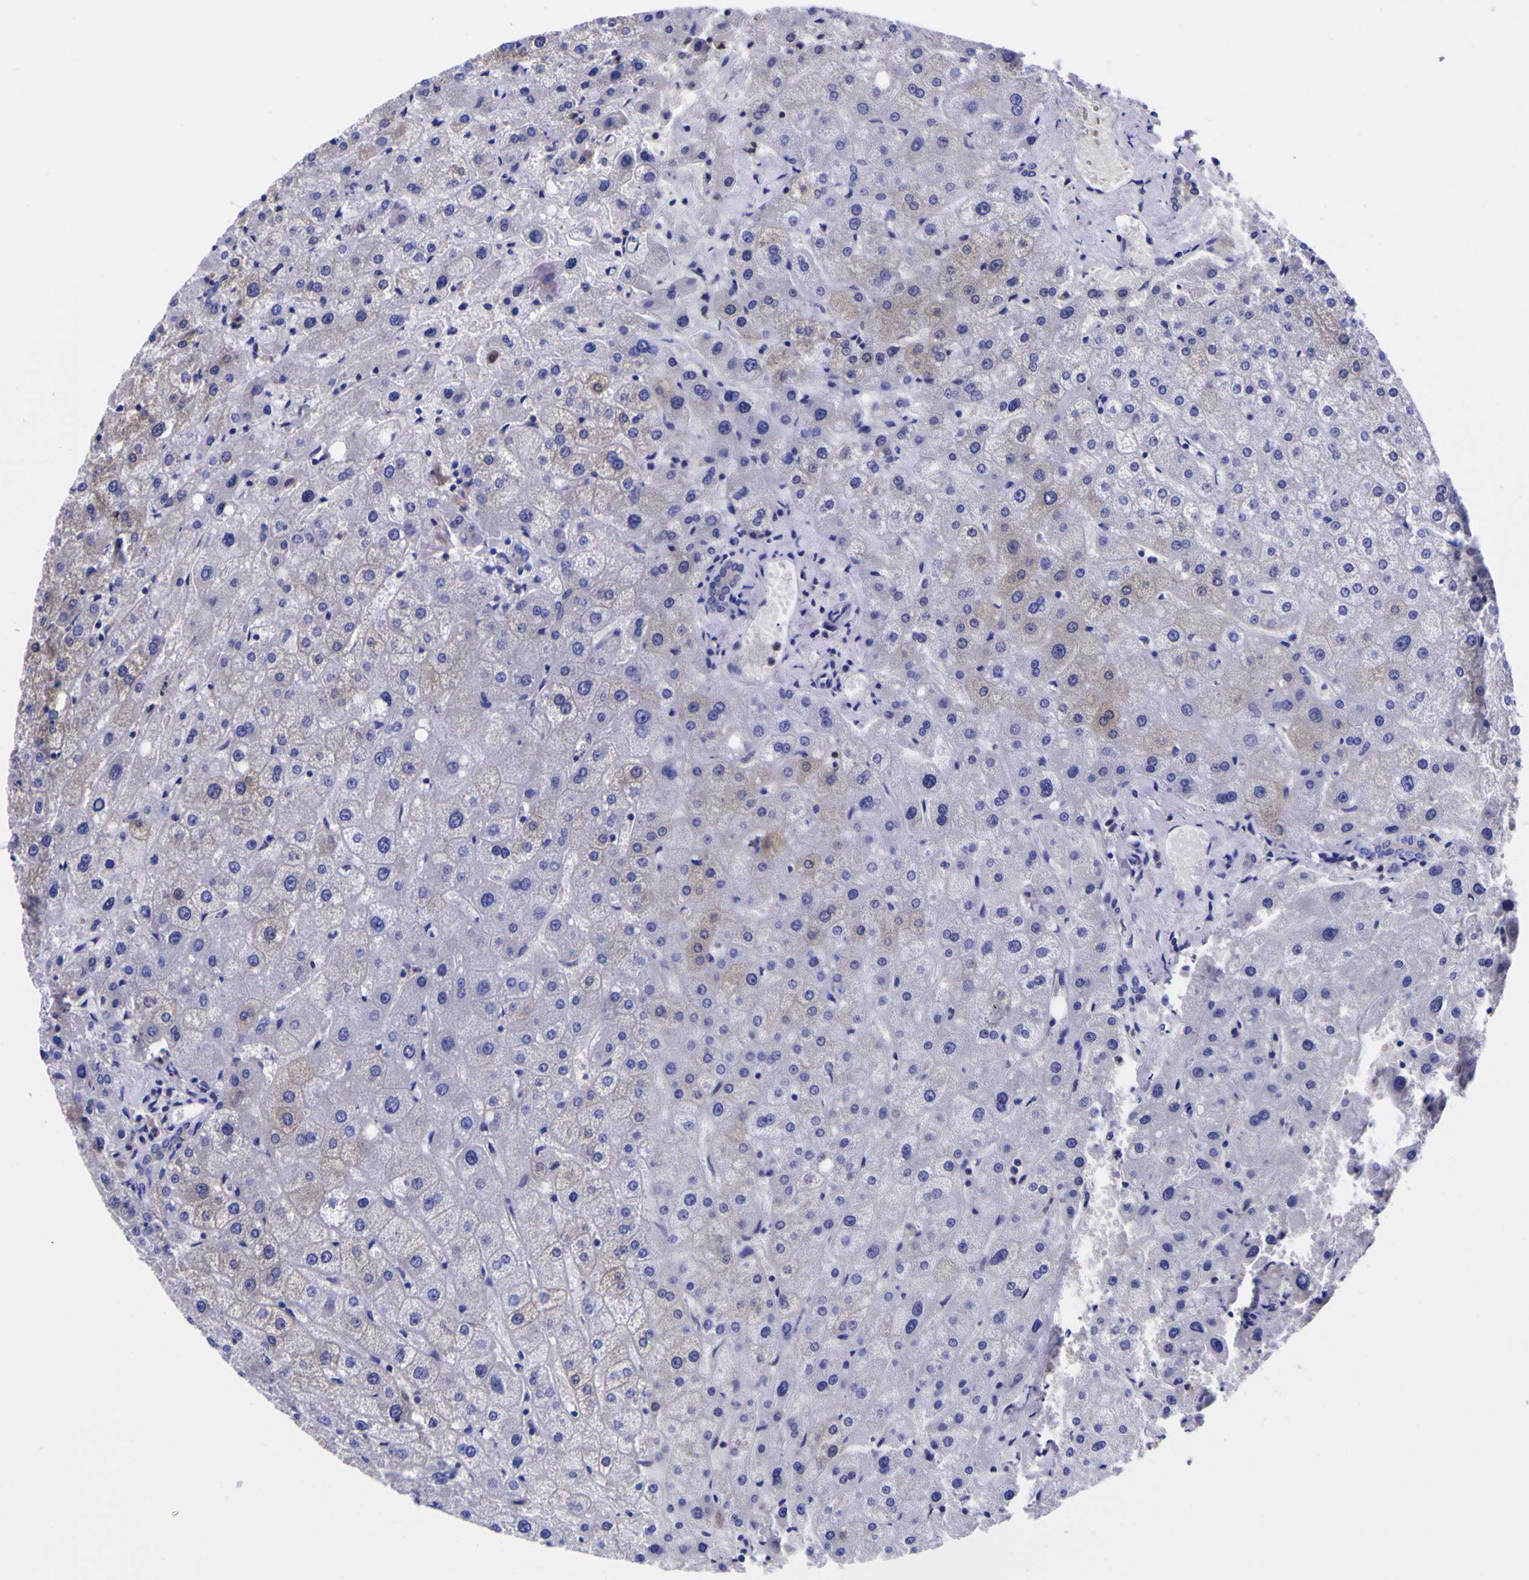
{"staining": {"intensity": "negative", "quantity": "none", "location": "none"}, "tissue": "liver", "cell_type": "Cholangiocytes", "image_type": "normal", "snomed": [{"axis": "morphology", "description": "Normal tissue, NOS"}, {"axis": "topography", "description": "Liver"}], "caption": "A micrograph of liver stained for a protein shows no brown staining in cholangiocytes. (Stains: DAB immunohistochemistry (IHC) with hematoxylin counter stain, Microscopy: brightfield microscopy at high magnification).", "gene": "MAPK14", "patient": {"sex": "male", "age": 73}}